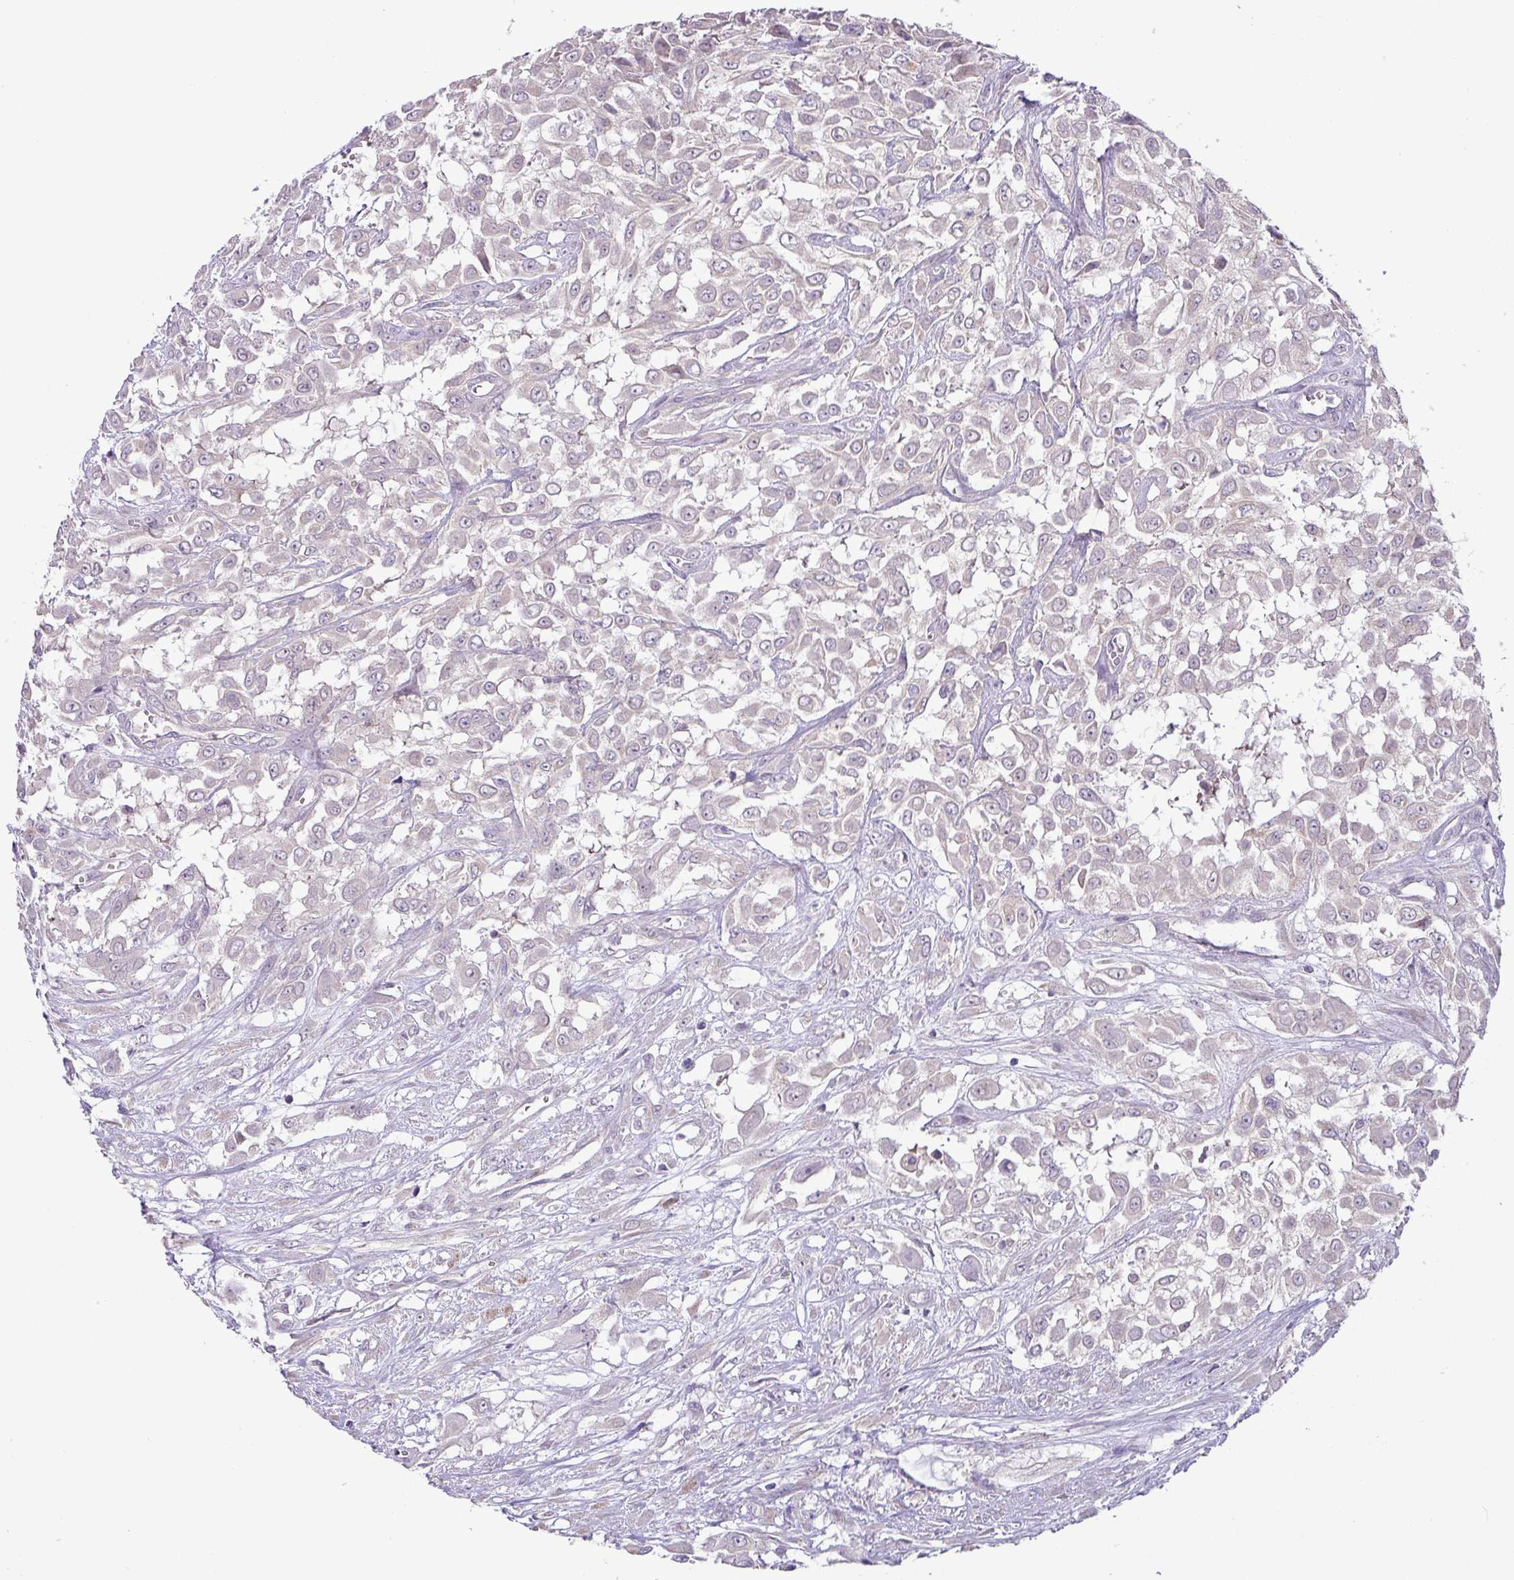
{"staining": {"intensity": "negative", "quantity": "none", "location": "none"}, "tissue": "urothelial cancer", "cell_type": "Tumor cells", "image_type": "cancer", "snomed": [{"axis": "morphology", "description": "Urothelial carcinoma, High grade"}, {"axis": "topography", "description": "Urinary bladder"}], "caption": "Protein analysis of high-grade urothelial carcinoma reveals no significant expression in tumor cells. (IHC, brightfield microscopy, high magnification).", "gene": "GALNT12", "patient": {"sex": "male", "age": 57}}